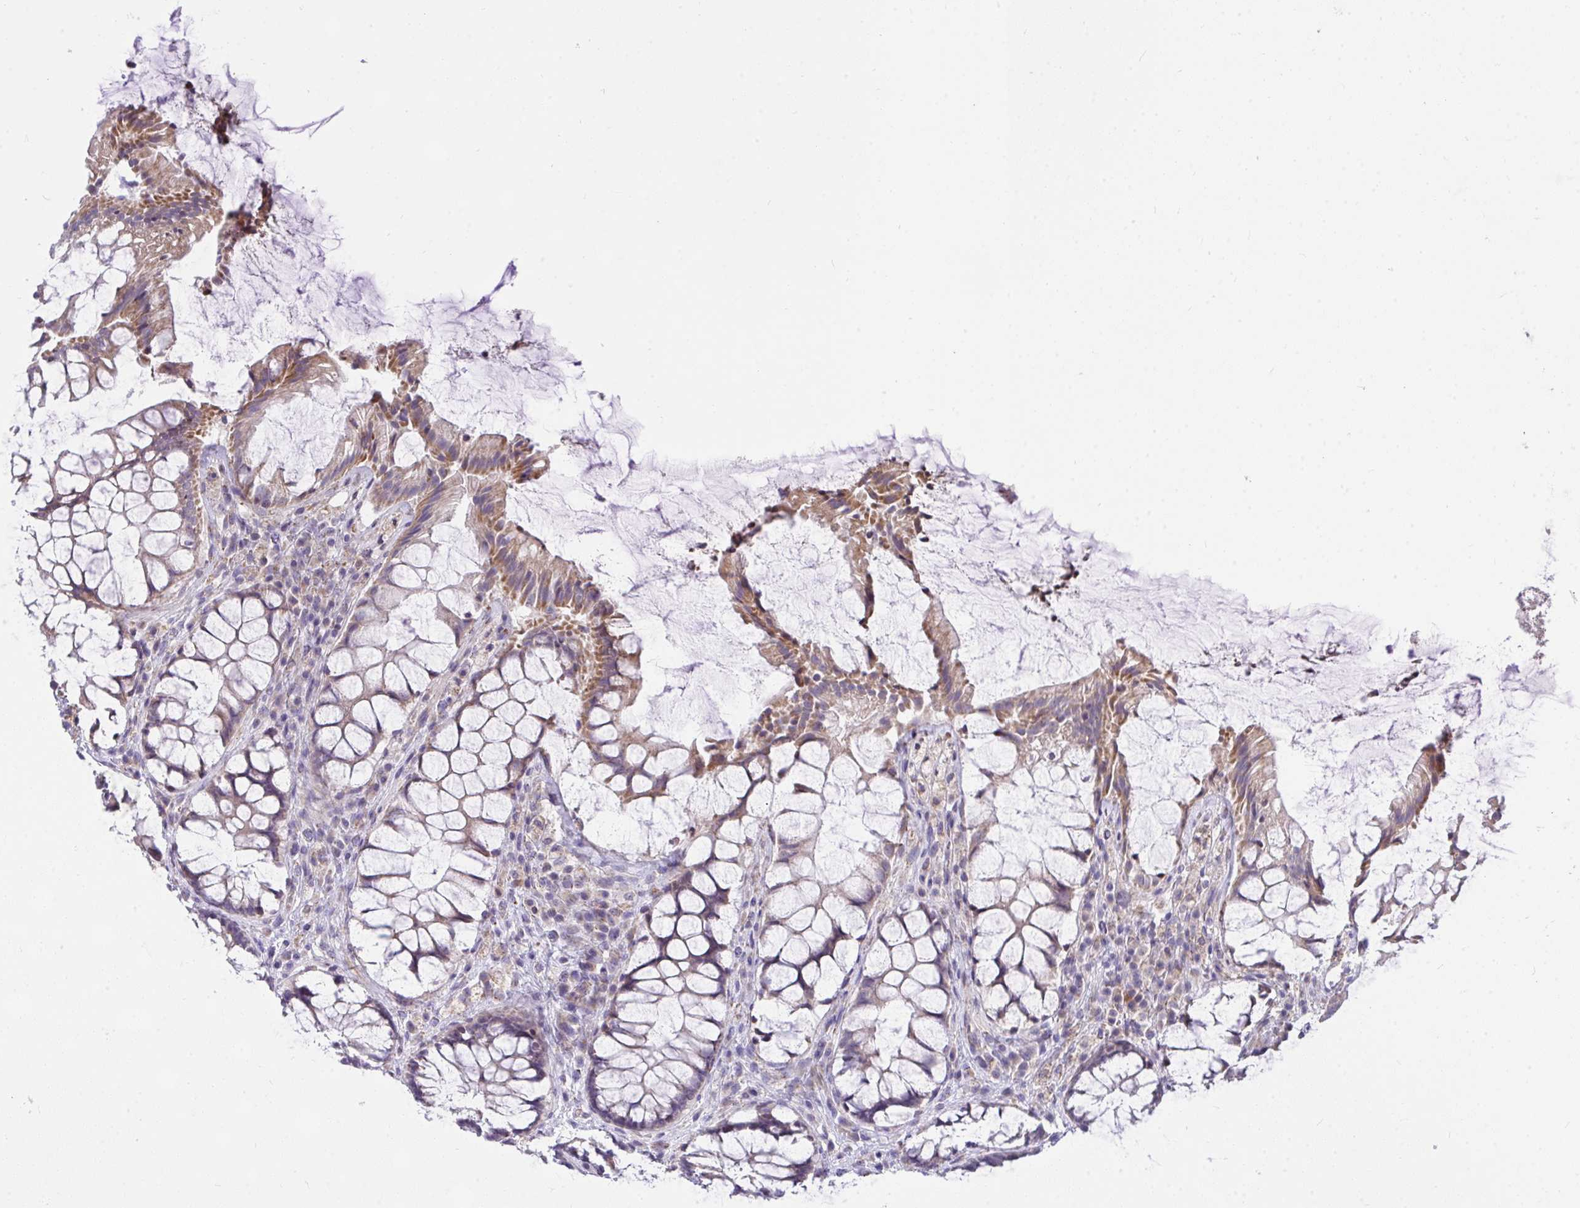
{"staining": {"intensity": "moderate", "quantity": "25%-75%", "location": "cytoplasmic/membranous"}, "tissue": "rectum", "cell_type": "Glandular cells", "image_type": "normal", "snomed": [{"axis": "morphology", "description": "Normal tissue, NOS"}, {"axis": "topography", "description": "Rectum"}], "caption": "Protein staining of normal rectum shows moderate cytoplasmic/membranous expression in approximately 25%-75% of glandular cells. (IHC, brightfield microscopy, high magnification).", "gene": "CEP63", "patient": {"sex": "female", "age": 58}}